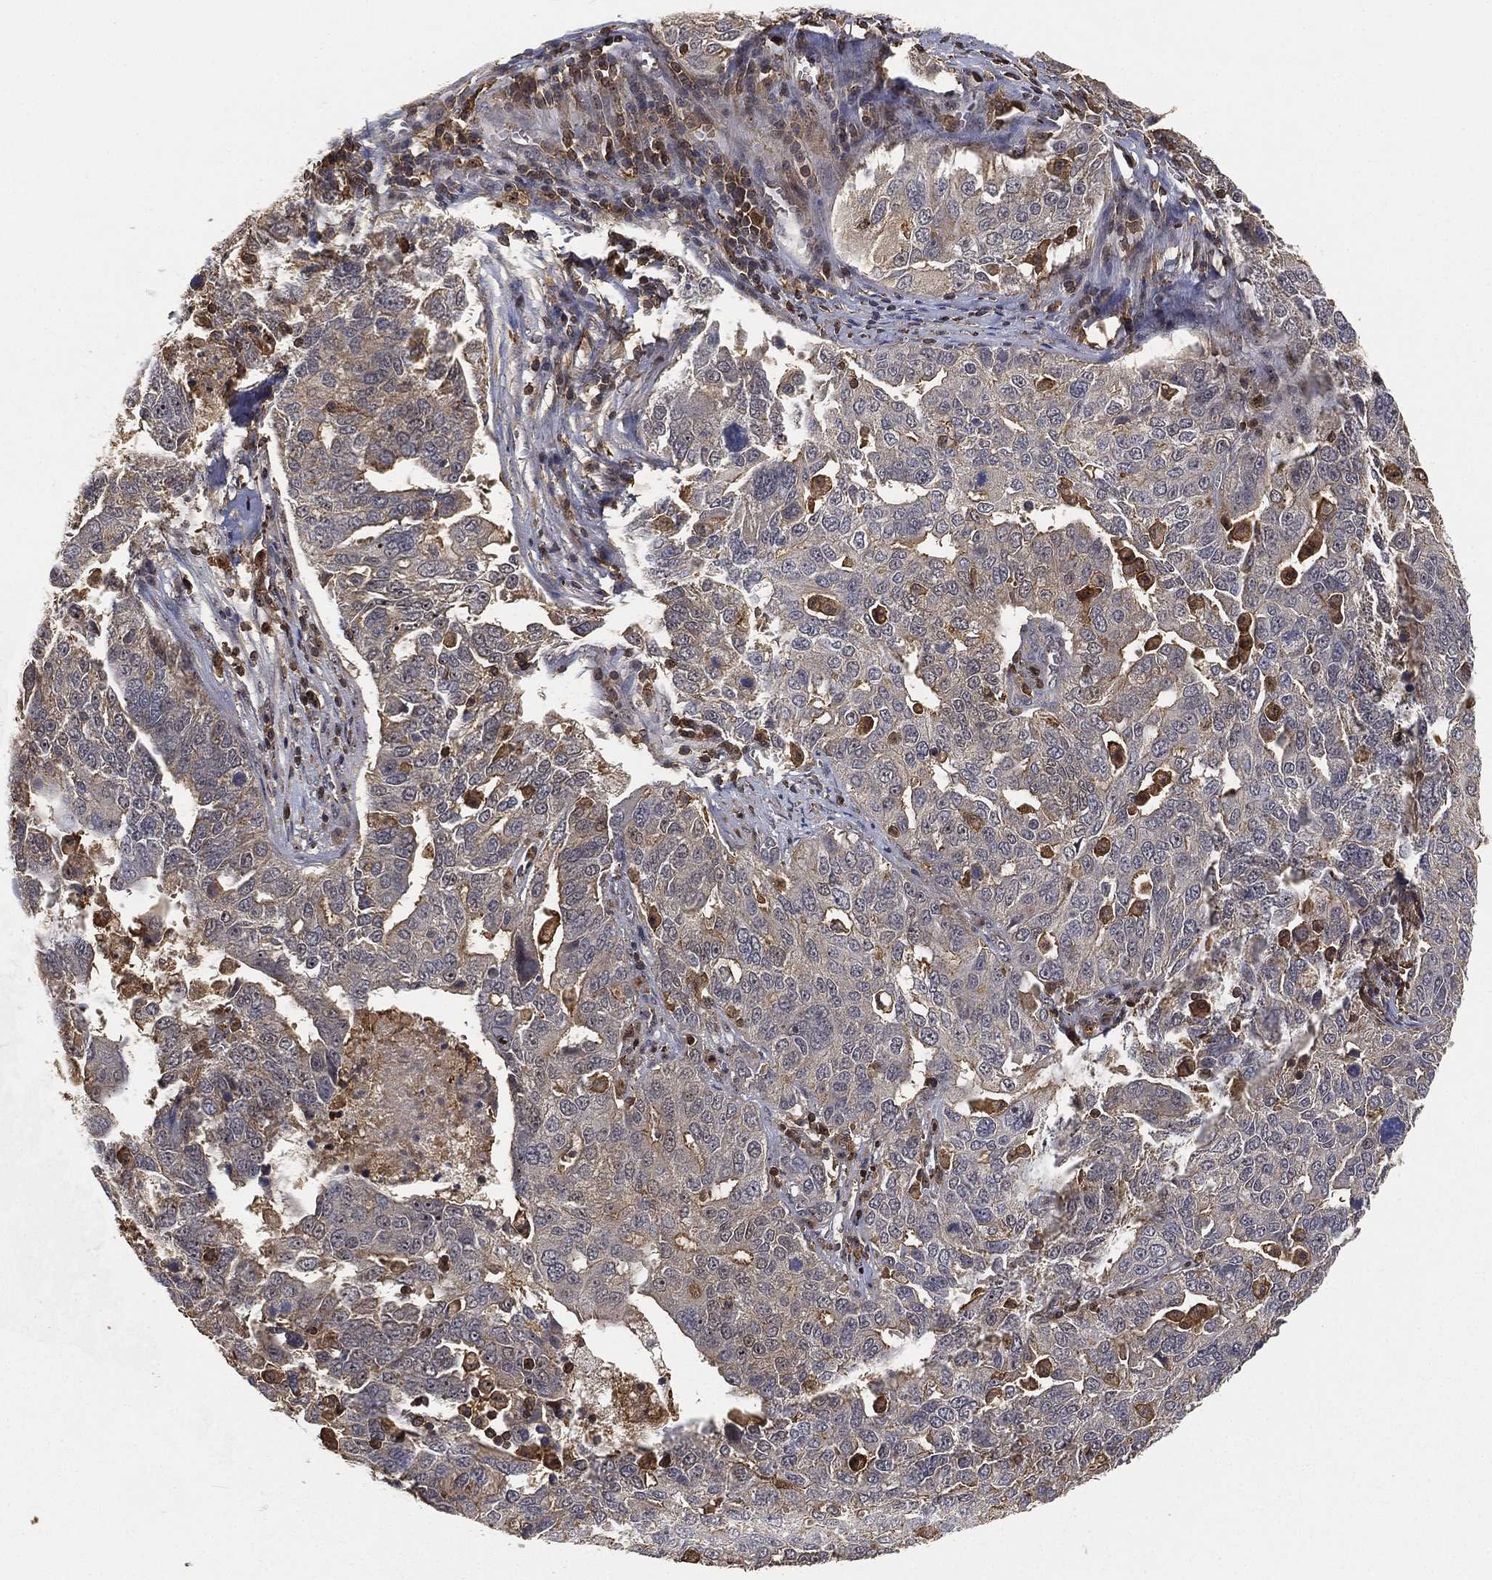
{"staining": {"intensity": "negative", "quantity": "none", "location": "none"}, "tissue": "ovarian cancer", "cell_type": "Tumor cells", "image_type": "cancer", "snomed": [{"axis": "morphology", "description": "Carcinoma, endometroid"}, {"axis": "topography", "description": "Soft tissue"}, {"axis": "topography", "description": "Ovary"}], "caption": "Protein analysis of ovarian cancer (endometroid carcinoma) displays no significant expression in tumor cells.", "gene": "CRYL1", "patient": {"sex": "female", "age": 52}}